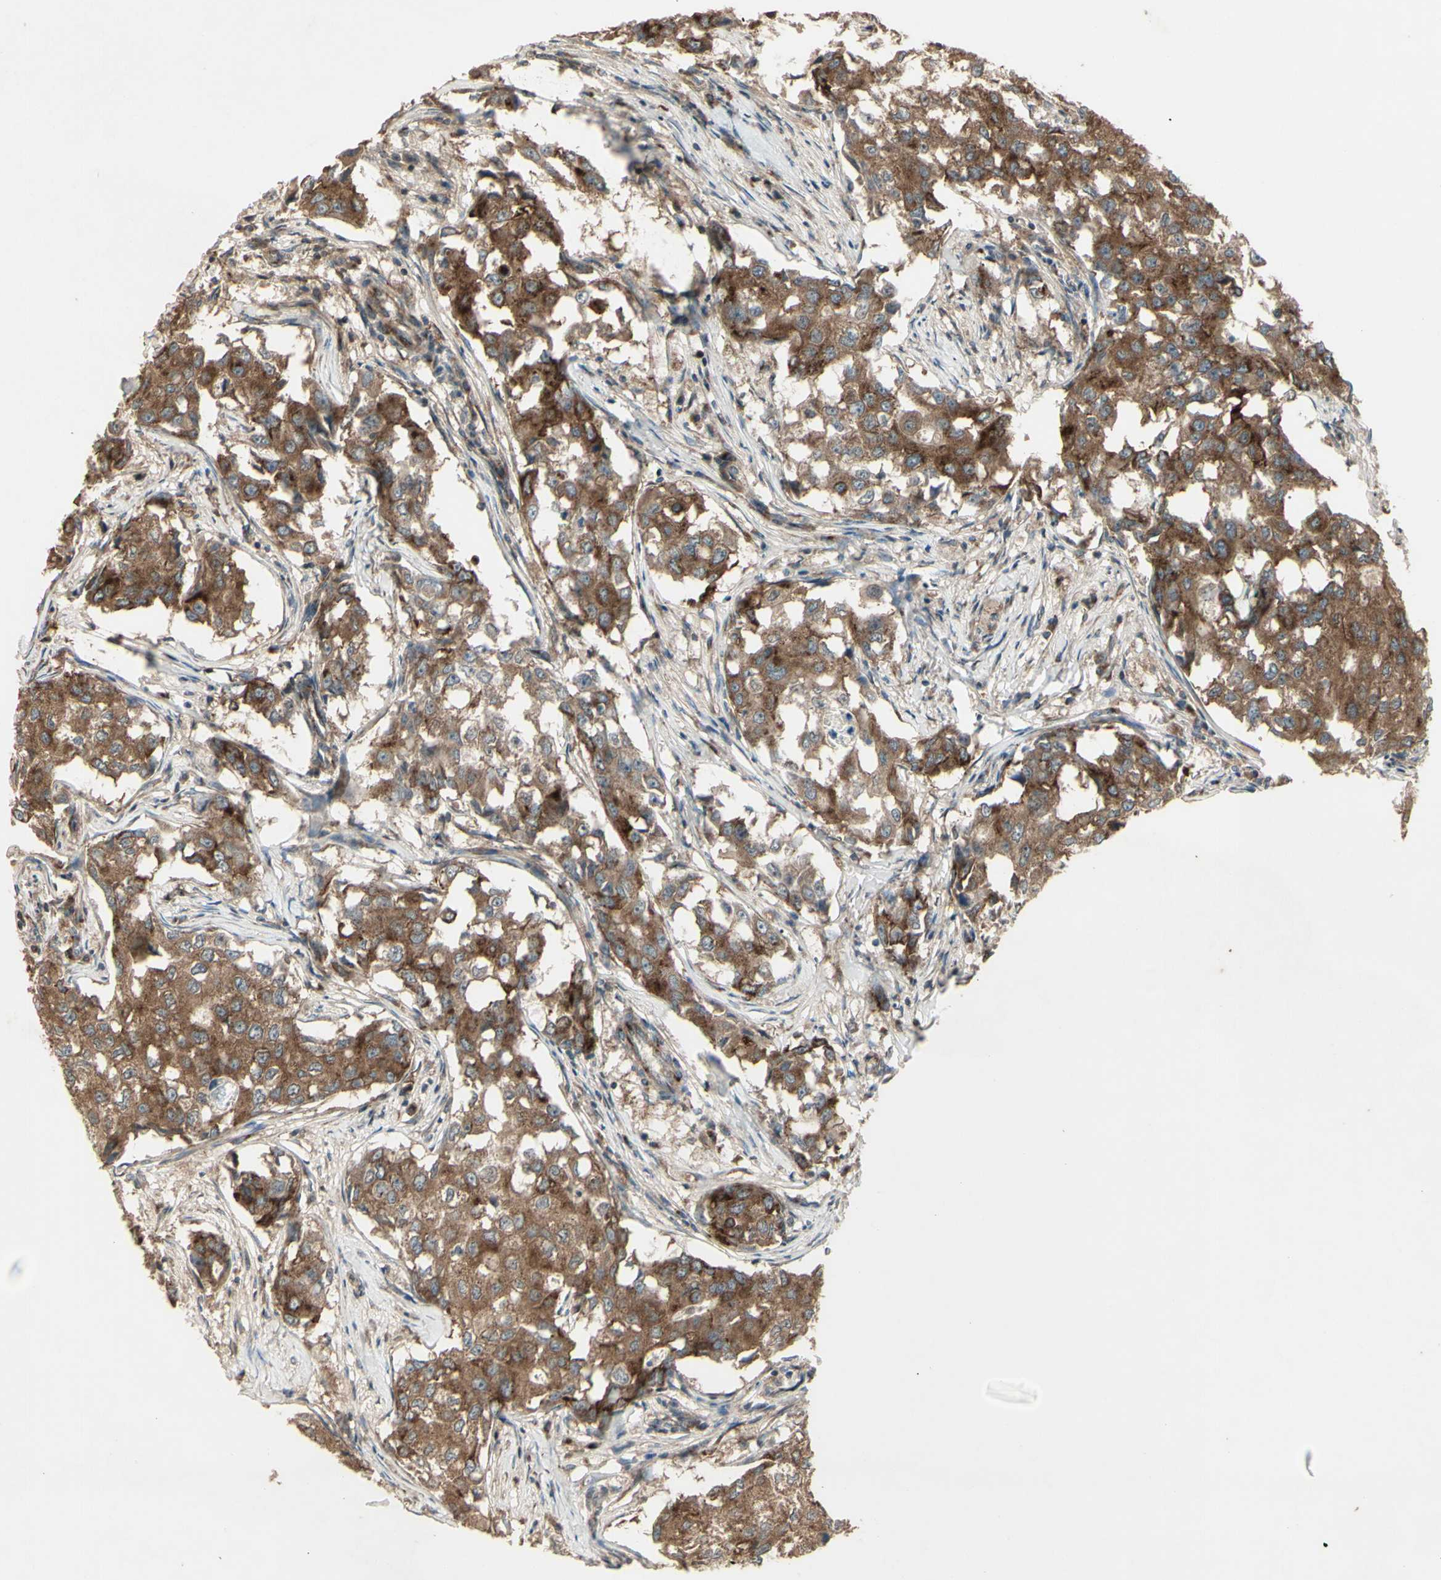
{"staining": {"intensity": "moderate", "quantity": ">75%", "location": "cytoplasmic/membranous"}, "tissue": "breast cancer", "cell_type": "Tumor cells", "image_type": "cancer", "snomed": [{"axis": "morphology", "description": "Duct carcinoma"}, {"axis": "topography", "description": "Breast"}], "caption": "A micrograph showing moderate cytoplasmic/membranous positivity in approximately >75% of tumor cells in breast cancer (invasive ductal carcinoma), as visualized by brown immunohistochemical staining.", "gene": "AP1G1", "patient": {"sex": "female", "age": 27}}